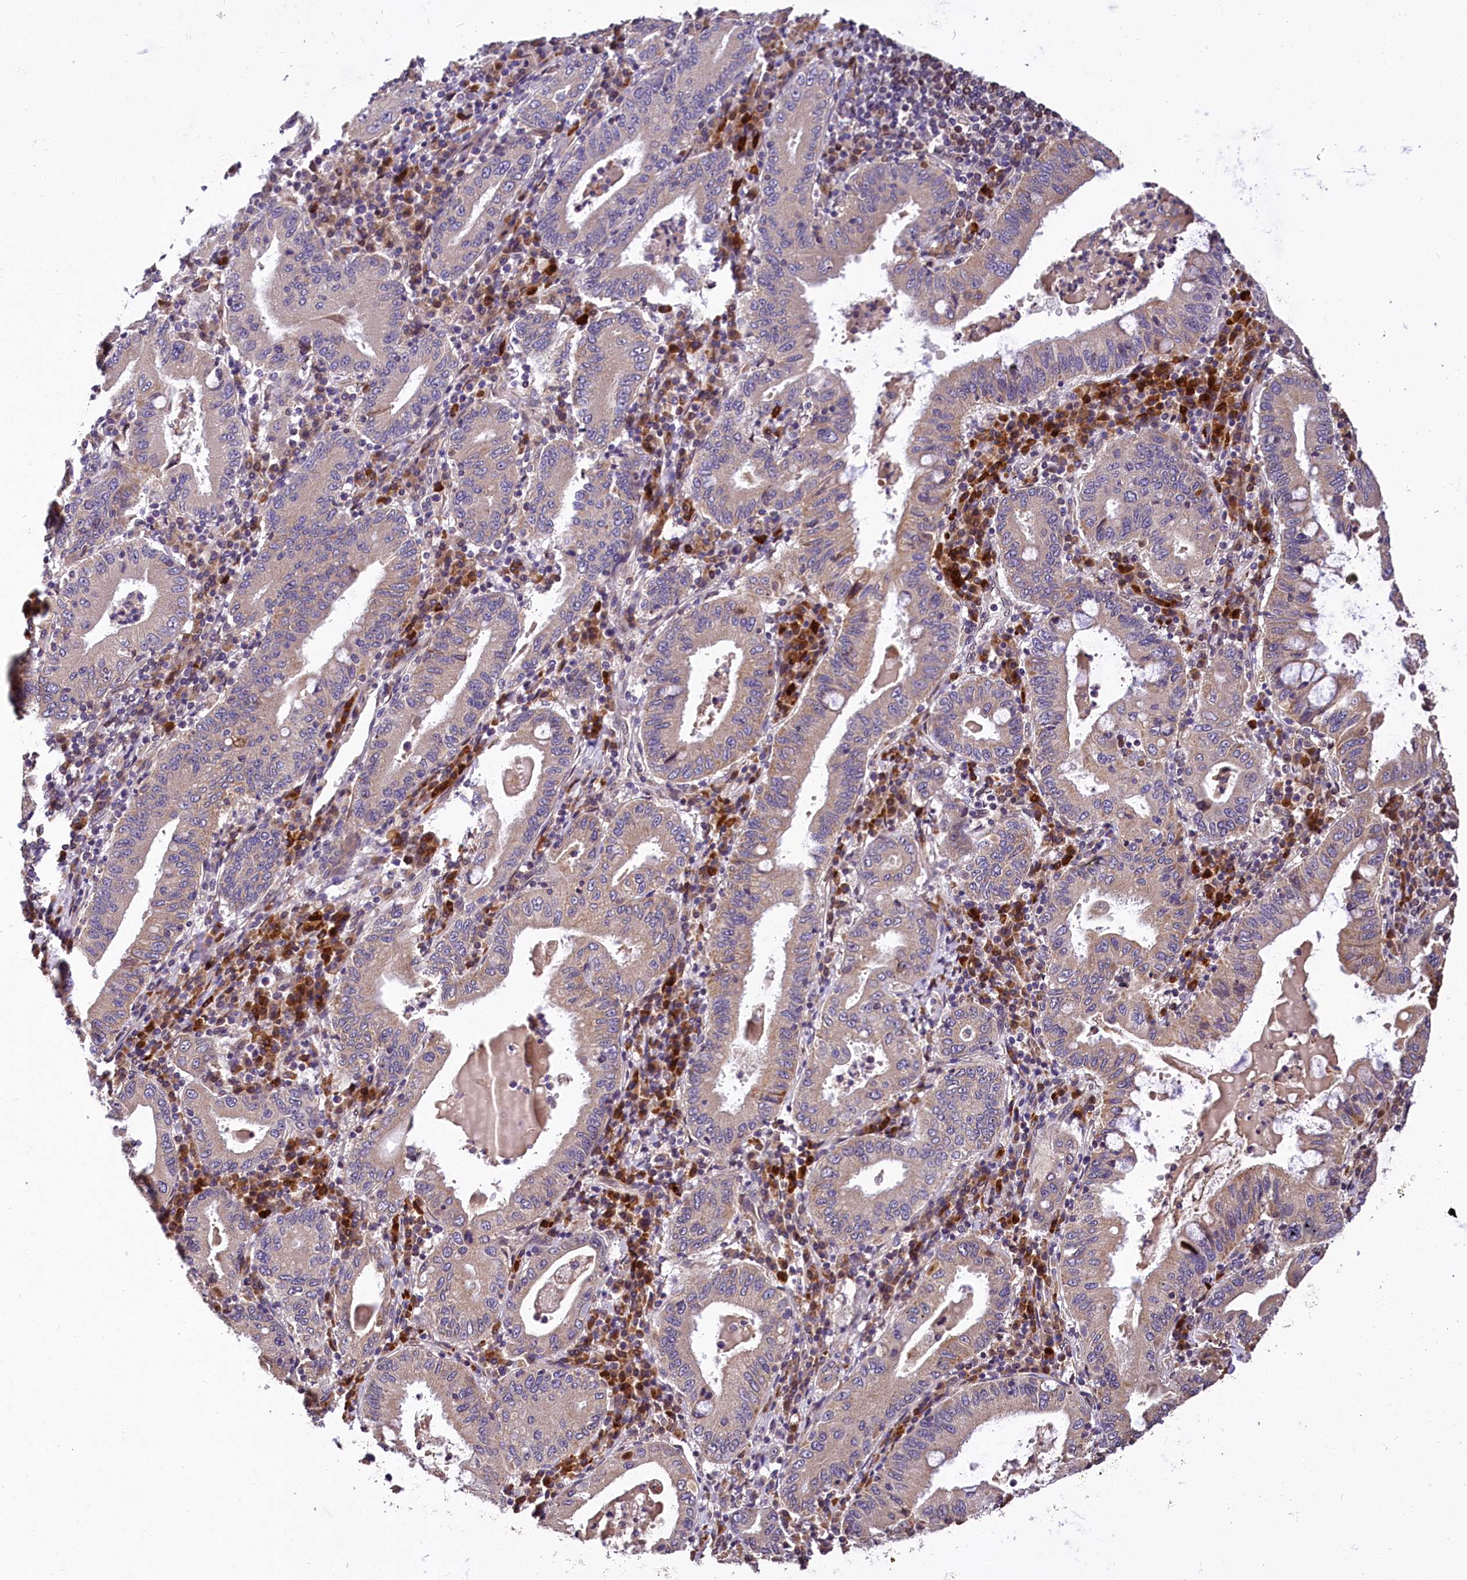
{"staining": {"intensity": "moderate", "quantity": "25%-75%", "location": "cytoplasmic/membranous"}, "tissue": "stomach cancer", "cell_type": "Tumor cells", "image_type": "cancer", "snomed": [{"axis": "morphology", "description": "Normal tissue, NOS"}, {"axis": "morphology", "description": "Adenocarcinoma, NOS"}, {"axis": "topography", "description": "Esophagus"}, {"axis": "topography", "description": "Stomach, upper"}, {"axis": "topography", "description": "Peripheral nerve tissue"}], "caption": "An IHC histopathology image of tumor tissue is shown. Protein staining in brown shows moderate cytoplasmic/membranous positivity in stomach cancer (adenocarcinoma) within tumor cells.", "gene": "SUPV3L1", "patient": {"sex": "male", "age": 62}}